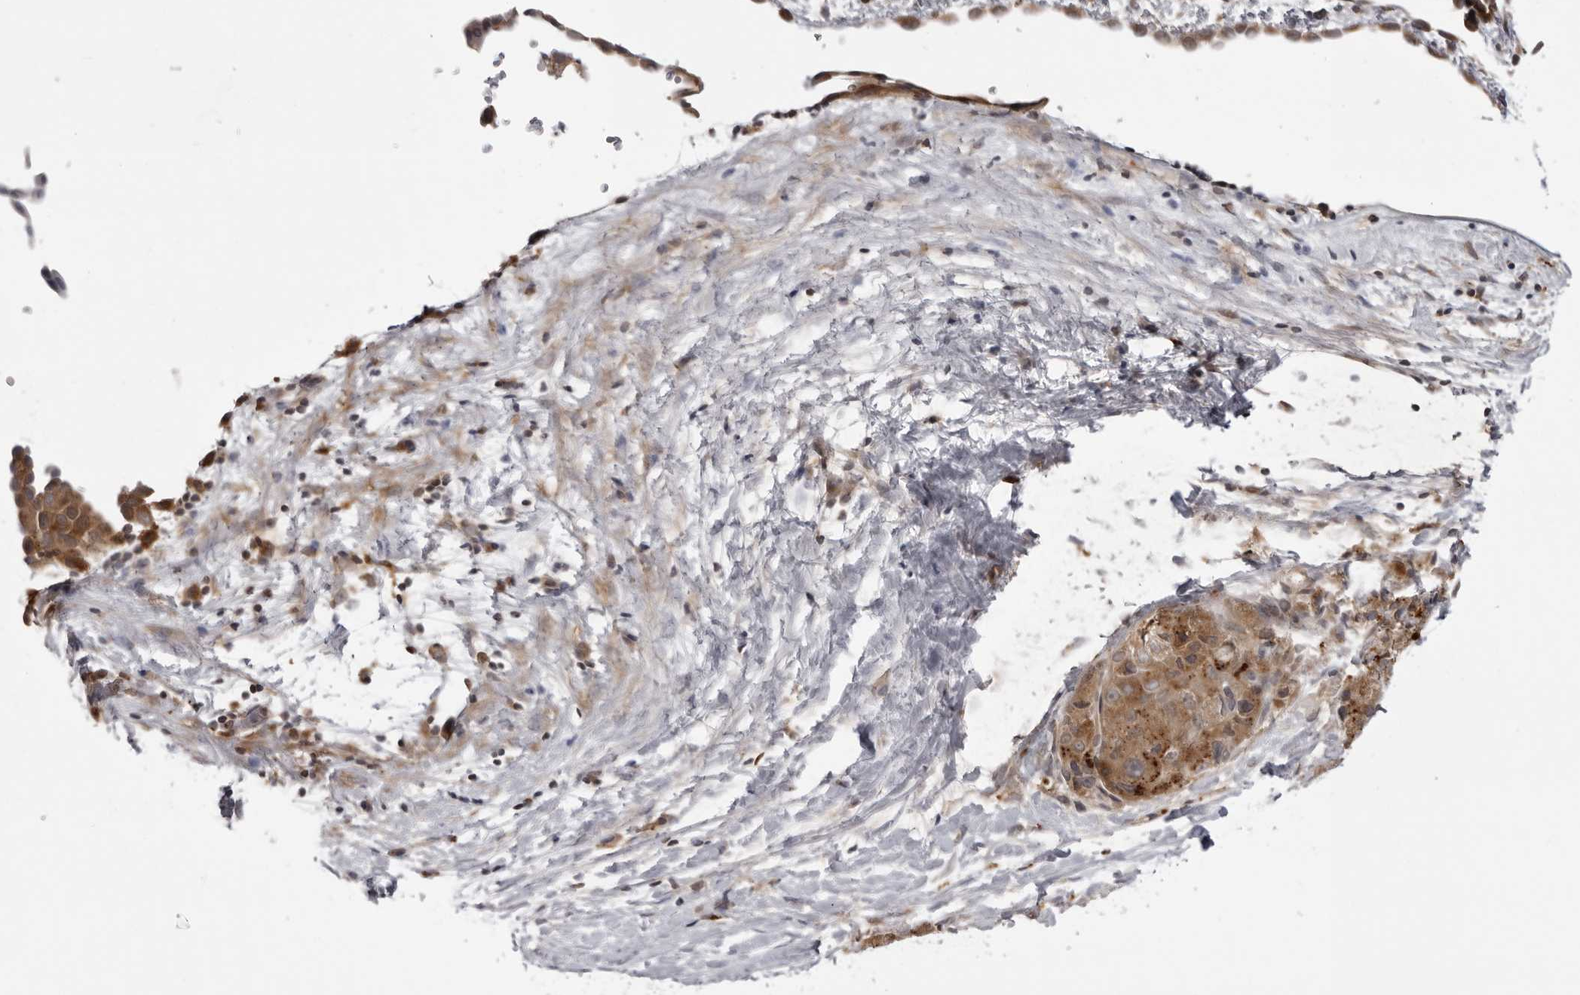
{"staining": {"intensity": "moderate", "quantity": ">75%", "location": "cytoplasmic/membranous"}, "tissue": "liver cancer", "cell_type": "Tumor cells", "image_type": "cancer", "snomed": [{"axis": "morphology", "description": "Carcinoma, Hepatocellular, NOS"}, {"axis": "topography", "description": "Liver"}], "caption": "Brown immunohistochemical staining in hepatocellular carcinoma (liver) demonstrates moderate cytoplasmic/membranous expression in about >75% of tumor cells.", "gene": "USP43", "patient": {"sex": "male", "age": 80}}